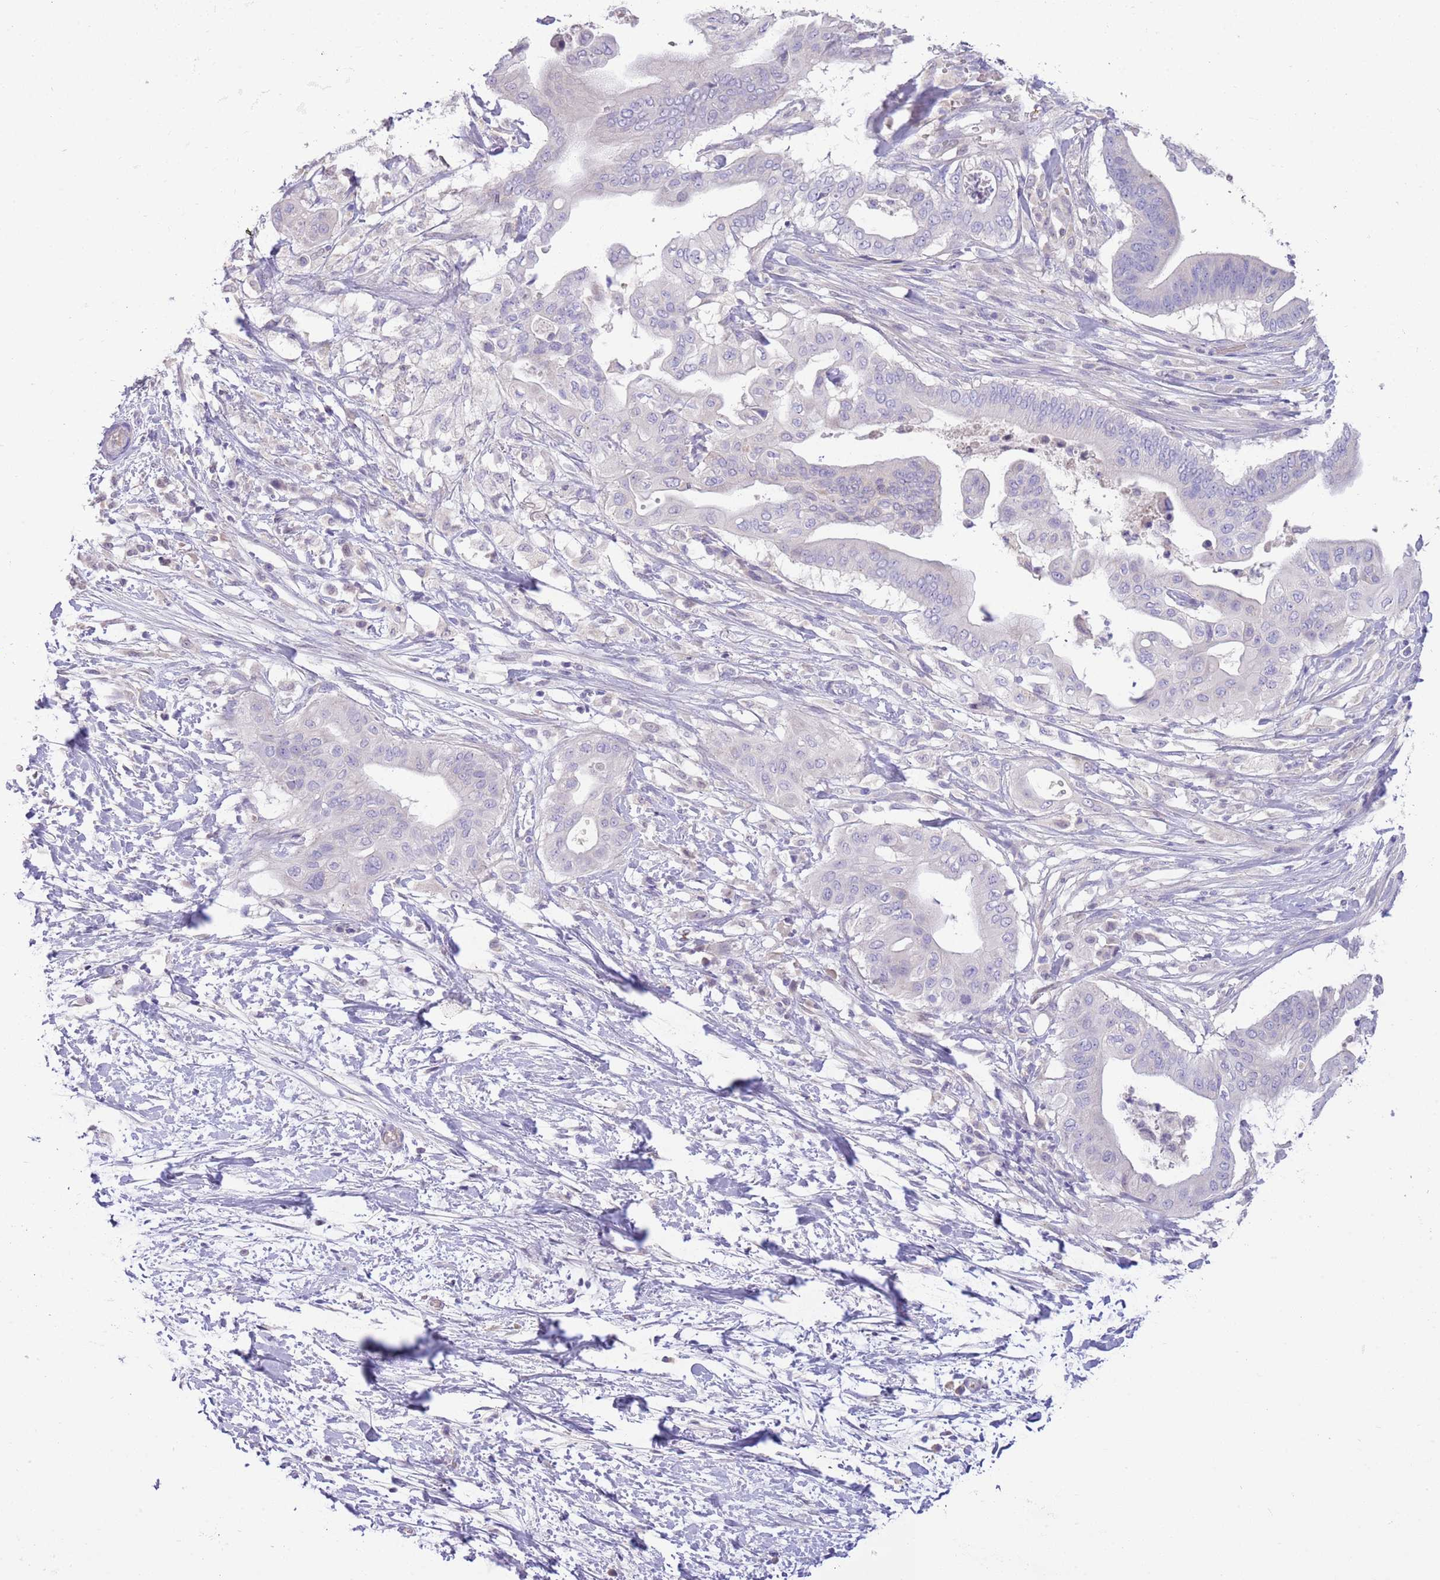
{"staining": {"intensity": "negative", "quantity": "none", "location": "none"}, "tissue": "pancreatic cancer", "cell_type": "Tumor cells", "image_type": "cancer", "snomed": [{"axis": "morphology", "description": "Adenocarcinoma, NOS"}, {"axis": "topography", "description": "Pancreas"}], "caption": "Immunohistochemistry of pancreatic cancer shows no positivity in tumor cells. (DAB IHC, high magnification).", "gene": "SFTPA1", "patient": {"sex": "male", "age": 68}}